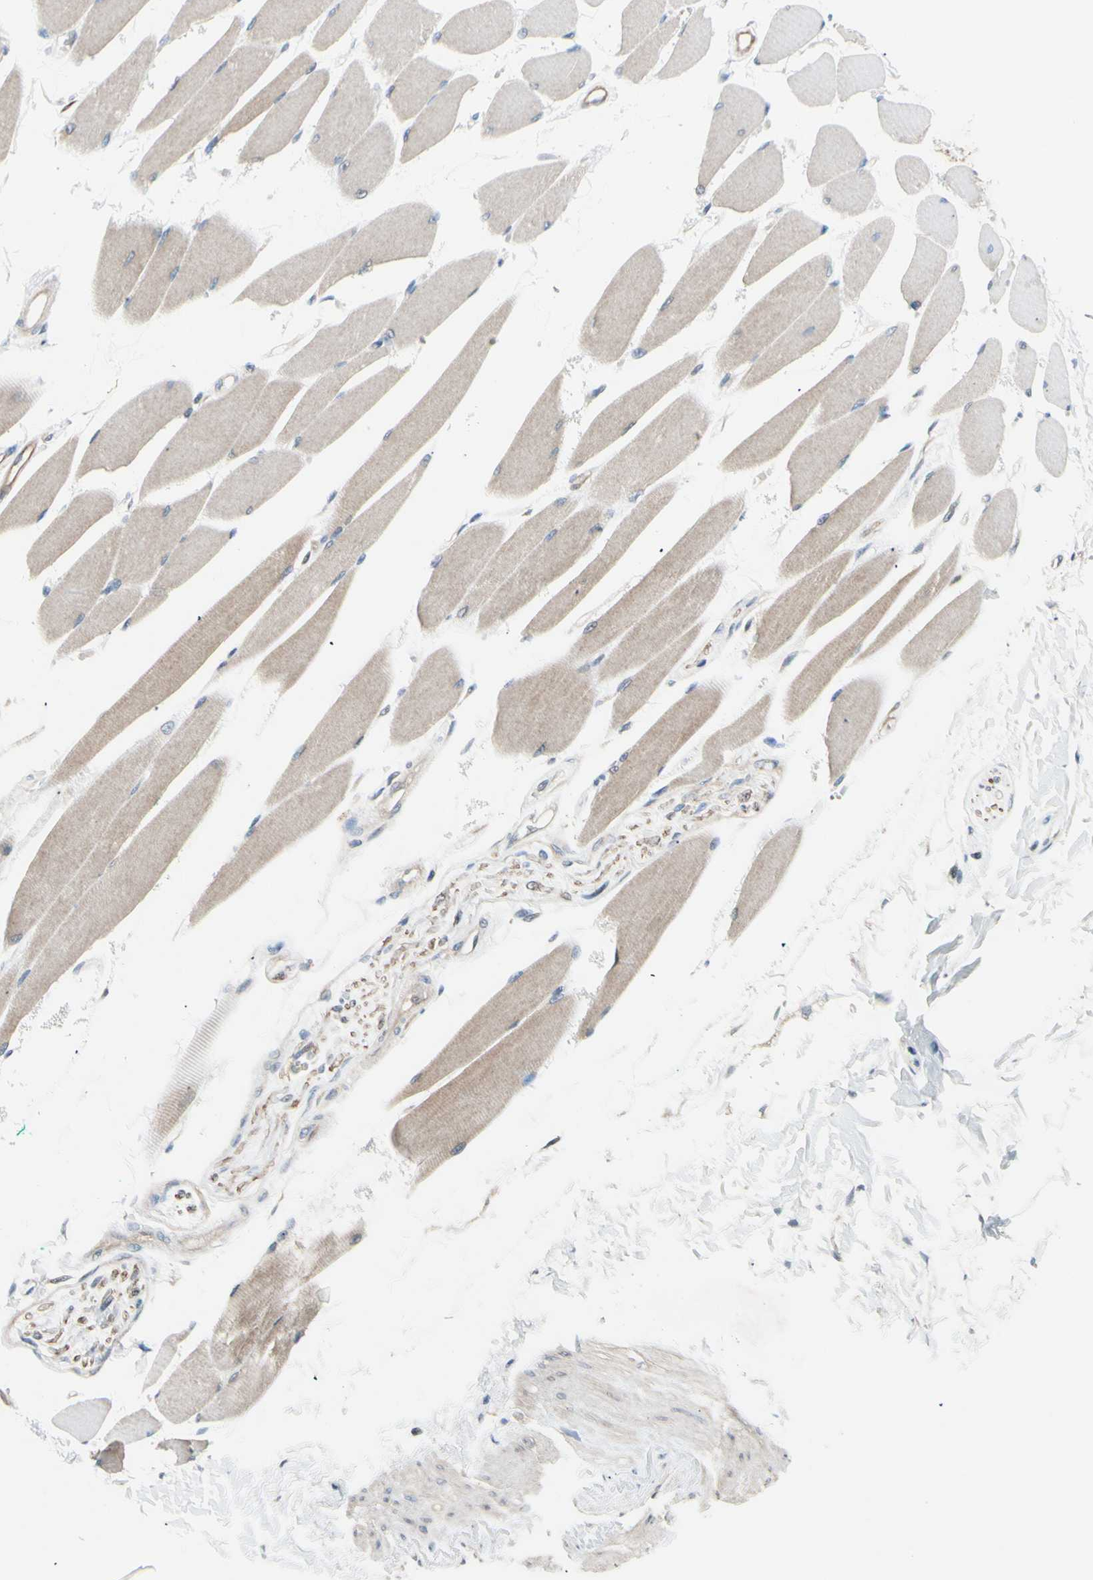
{"staining": {"intensity": "weak", "quantity": ">75%", "location": "cytoplasmic/membranous"}, "tissue": "skeletal muscle", "cell_type": "Myocytes", "image_type": "normal", "snomed": [{"axis": "morphology", "description": "Normal tissue, NOS"}, {"axis": "topography", "description": "Skeletal muscle"}, {"axis": "topography", "description": "Oral tissue"}, {"axis": "topography", "description": "Peripheral nerve tissue"}], "caption": "This micrograph reveals unremarkable skeletal muscle stained with immunohistochemistry to label a protein in brown. The cytoplasmic/membranous of myocytes show weak positivity for the protein. Nuclei are counter-stained blue.", "gene": "DYNLRB1", "patient": {"sex": "female", "age": 84}}